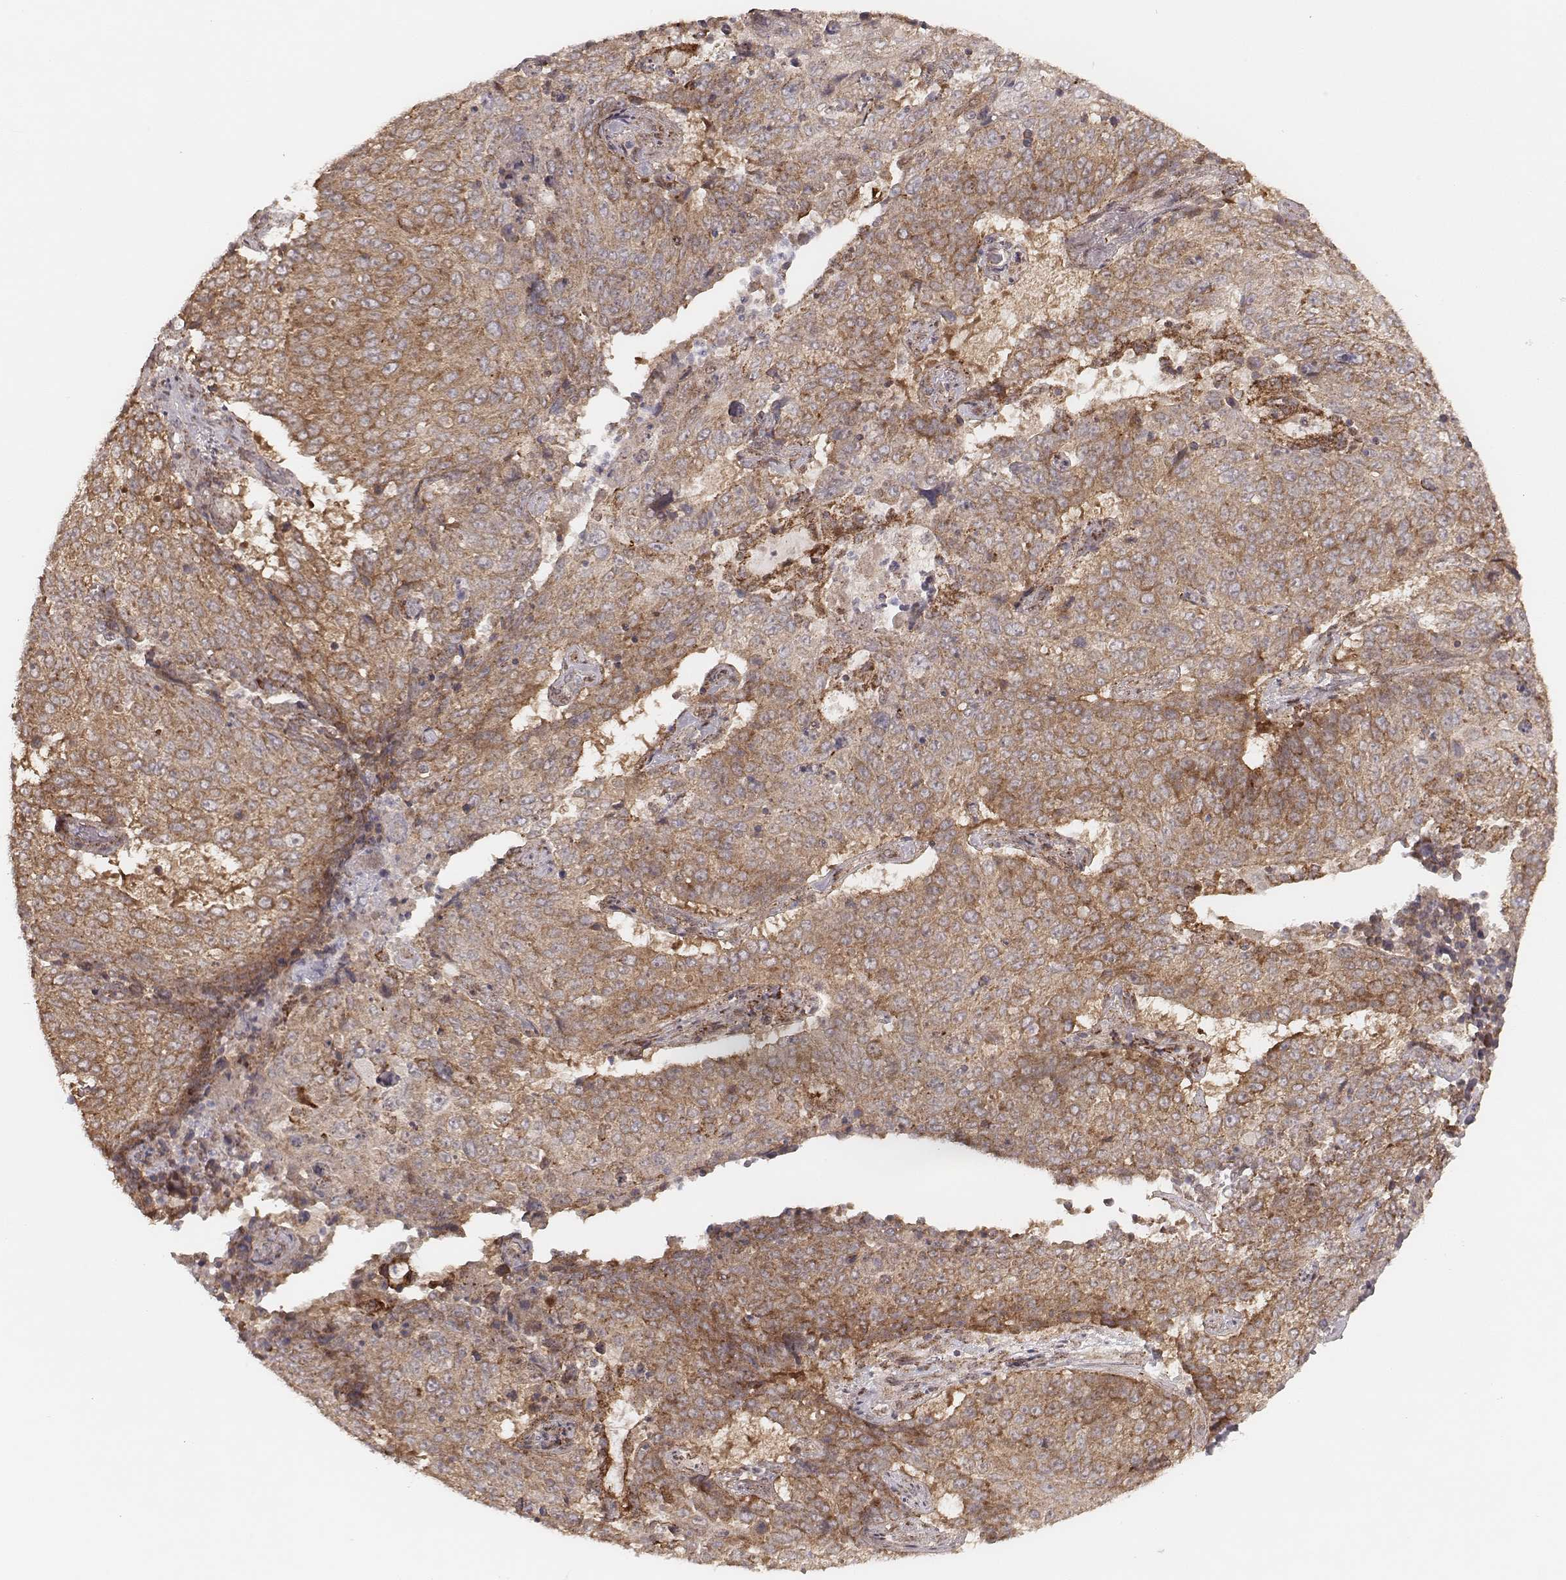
{"staining": {"intensity": "weak", "quantity": ">75%", "location": "cytoplasmic/membranous"}, "tissue": "lung cancer", "cell_type": "Tumor cells", "image_type": "cancer", "snomed": [{"axis": "morphology", "description": "Normal tissue, NOS"}, {"axis": "morphology", "description": "Squamous cell carcinoma, NOS"}, {"axis": "topography", "description": "Bronchus"}, {"axis": "topography", "description": "Lung"}], "caption": "This photomicrograph shows immunohistochemistry staining of human lung cancer (squamous cell carcinoma), with low weak cytoplasmic/membranous expression in about >75% of tumor cells.", "gene": "NDUFA7", "patient": {"sex": "male", "age": 64}}